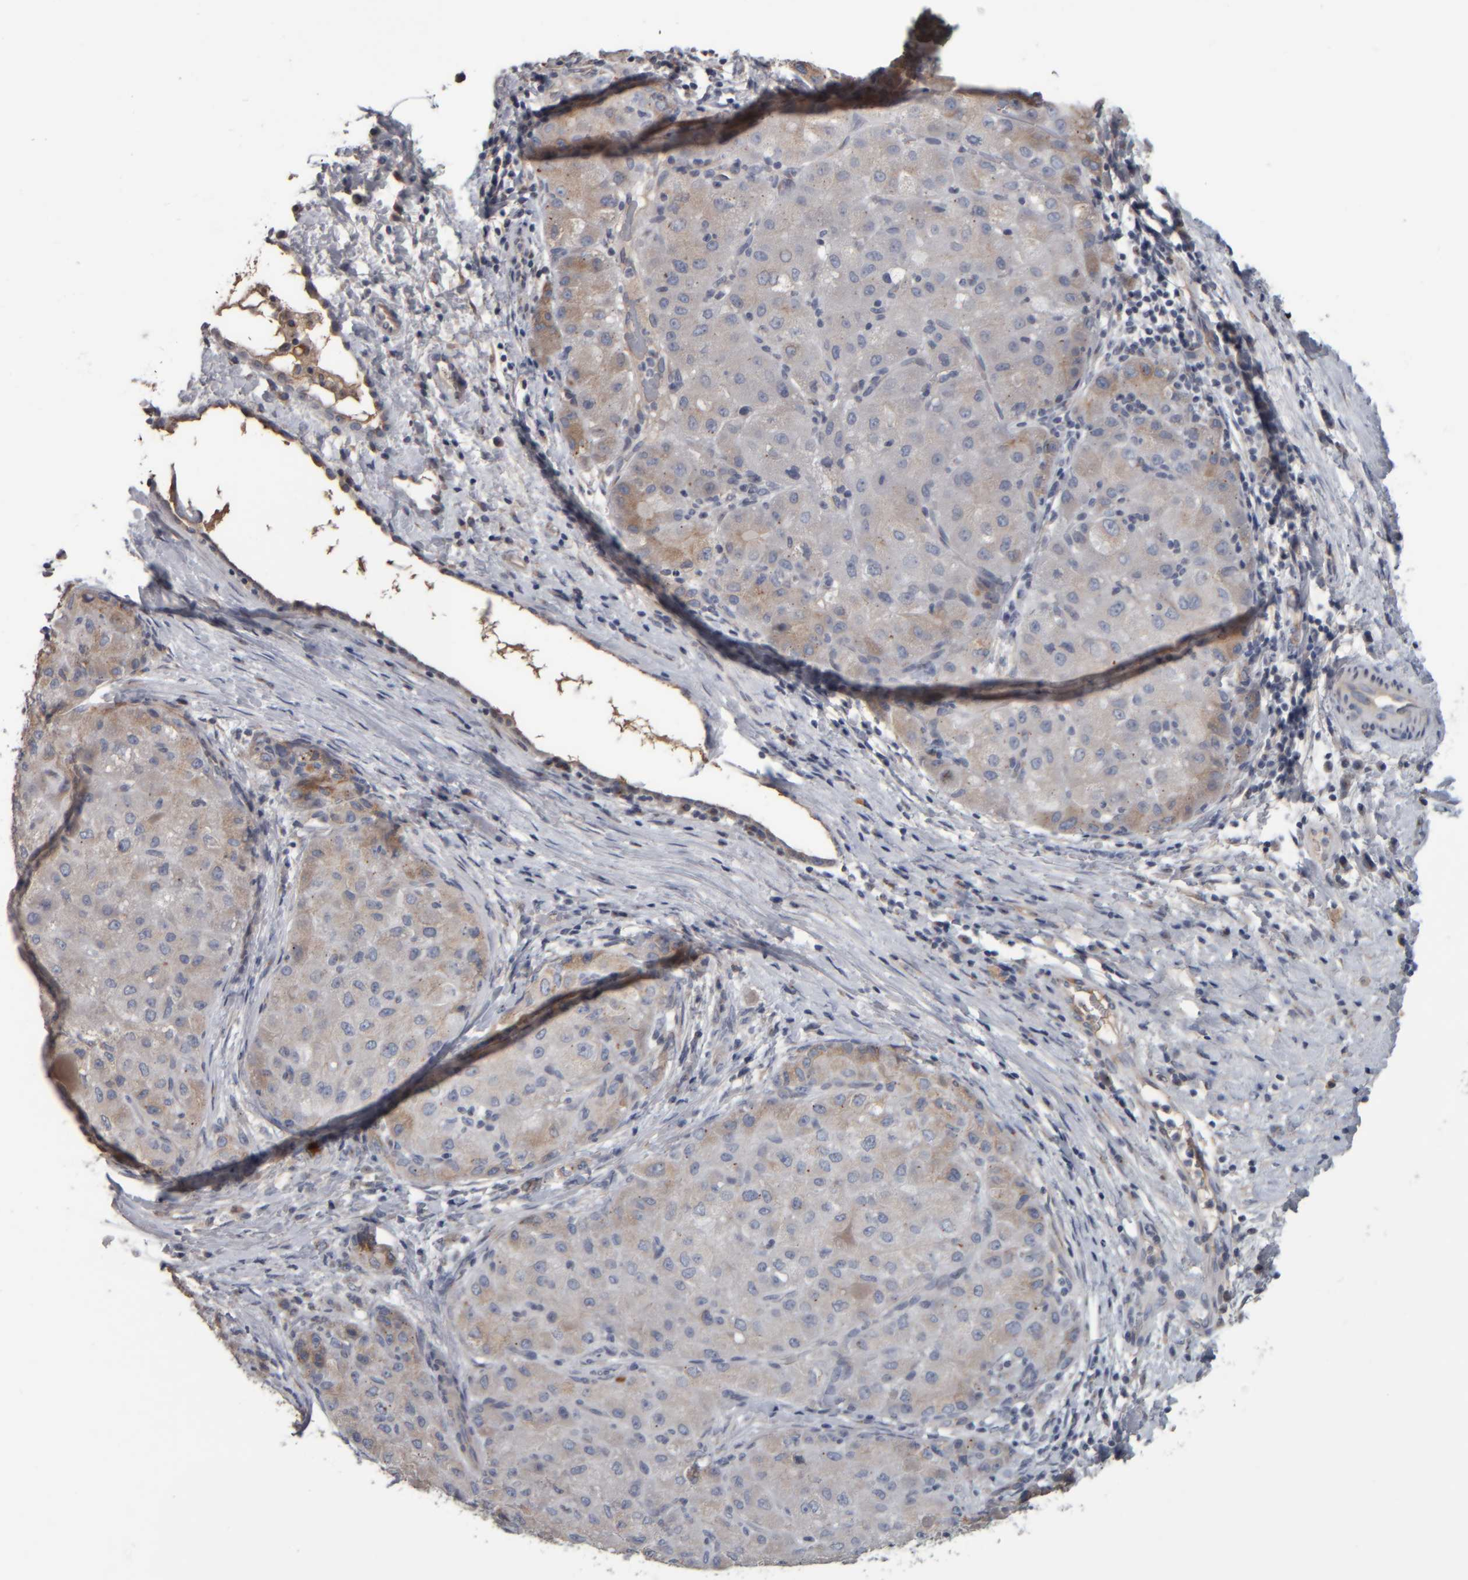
{"staining": {"intensity": "weak", "quantity": "<25%", "location": "cytoplasmic/membranous"}, "tissue": "liver cancer", "cell_type": "Tumor cells", "image_type": "cancer", "snomed": [{"axis": "morphology", "description": "Carcinoma, Hepatocellular, NOS"}, {"axis": "topography", "description": "Liver"}], "caption": "High magnification brightfield microscopy of liver cancer (hepatocellular carcinoma) stained with DAB (3,3'-diaminobenzidine) (brown) and counterstained with hematoxylin (blue): tumor cells show no significant positivity.", "gene": "CAVIN4", "patient": {"sex": "male", "age": 80}}